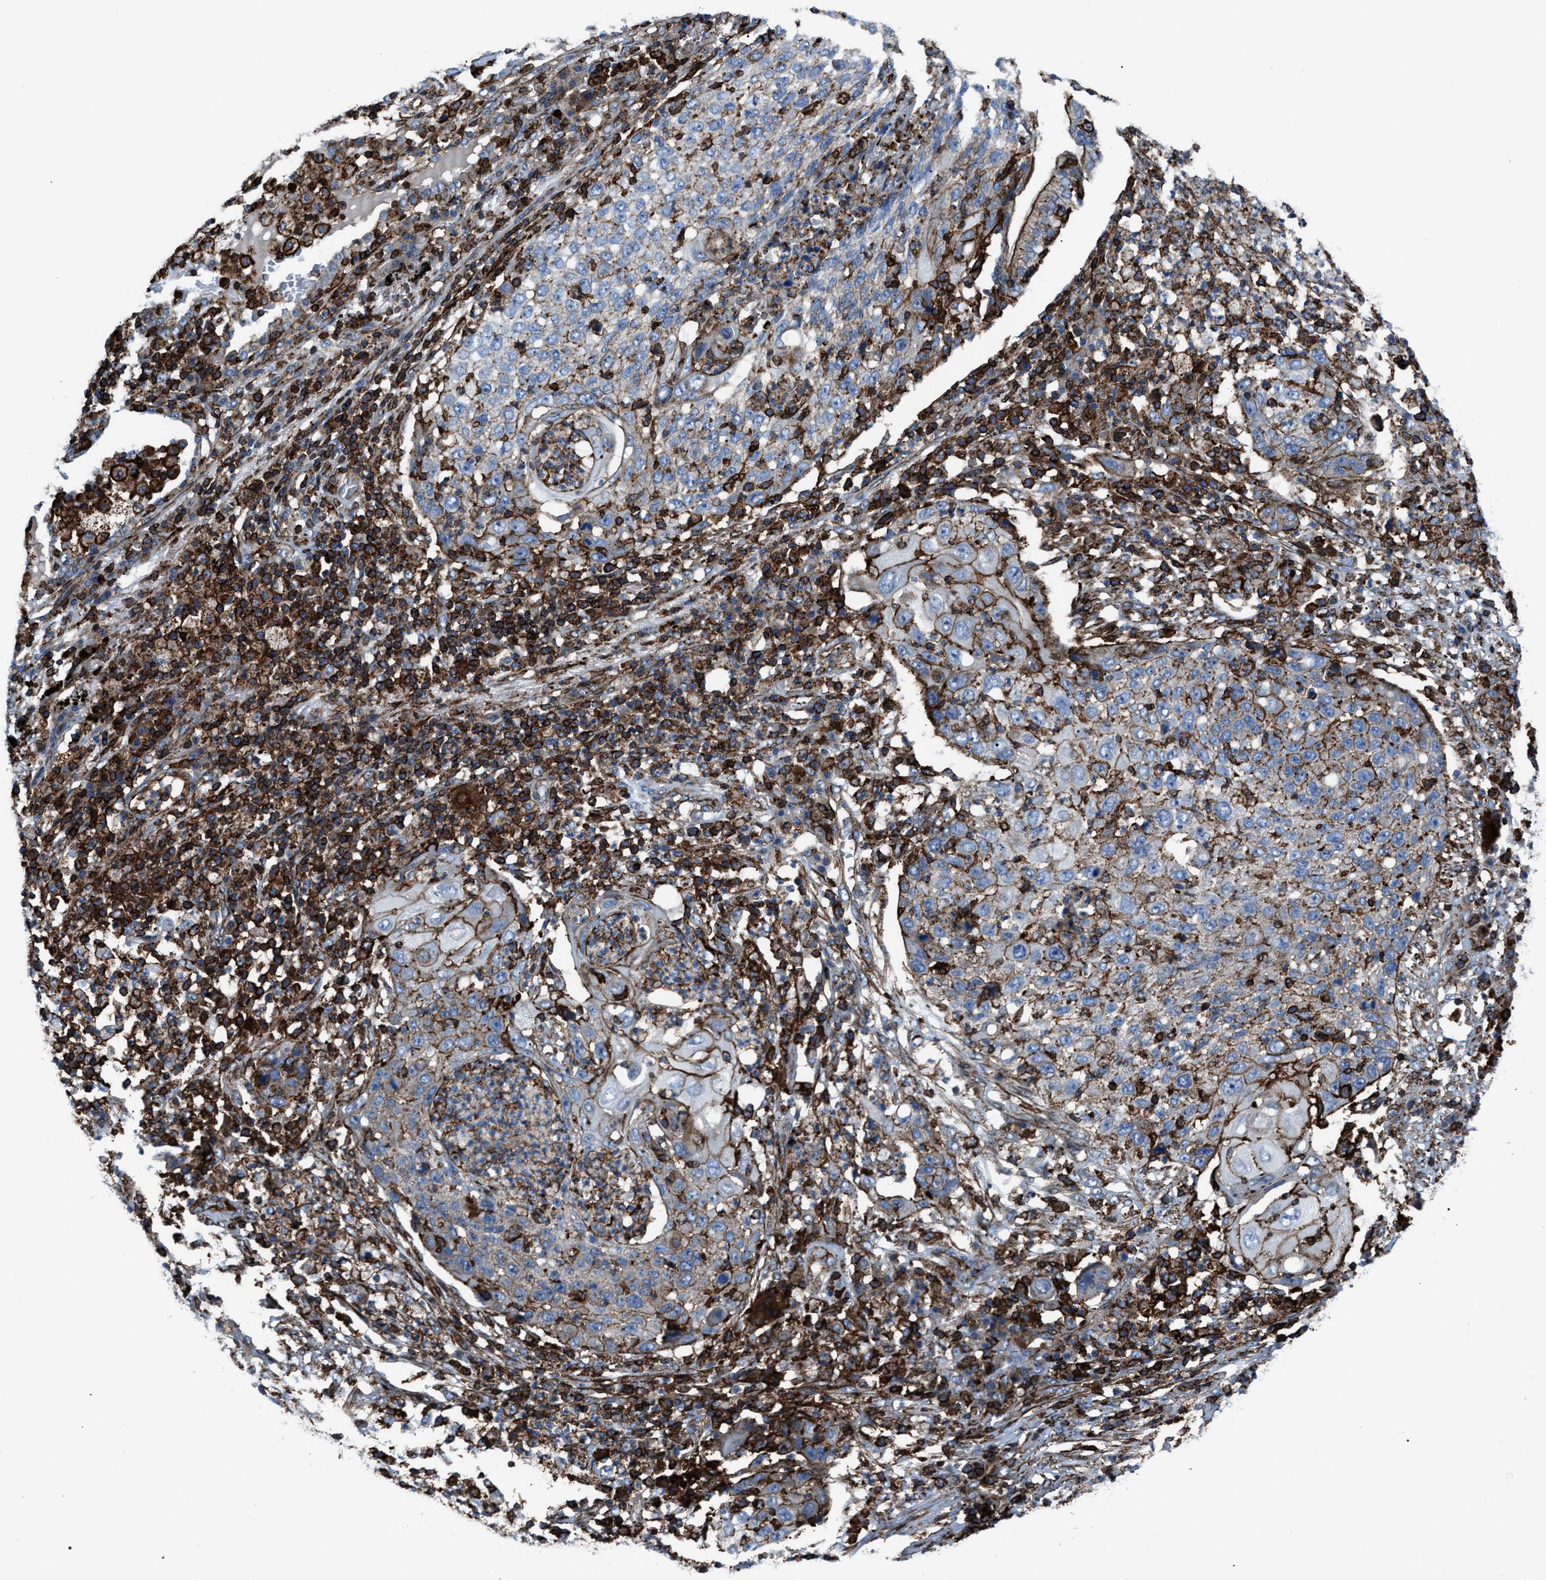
{"staining": {"intensity": "negative", "quantity": "none", "location": "none"}, "tissue": "lung cancer", "cell_type": "Tumor cells", "image_type": "cancer", "snomed": [{"axis": "morphology", "description": "Squamous cell carcinoma, NOS"}, {"axis": "topography", "description": "Lung"}], "caption": "This is a photomicrograph of IHC staining of lung squamous cell carcinoma, which shows no expression in tumor cells.", "gene": "AGPAT2", "patient": {"sex": "female", "age": 63}}